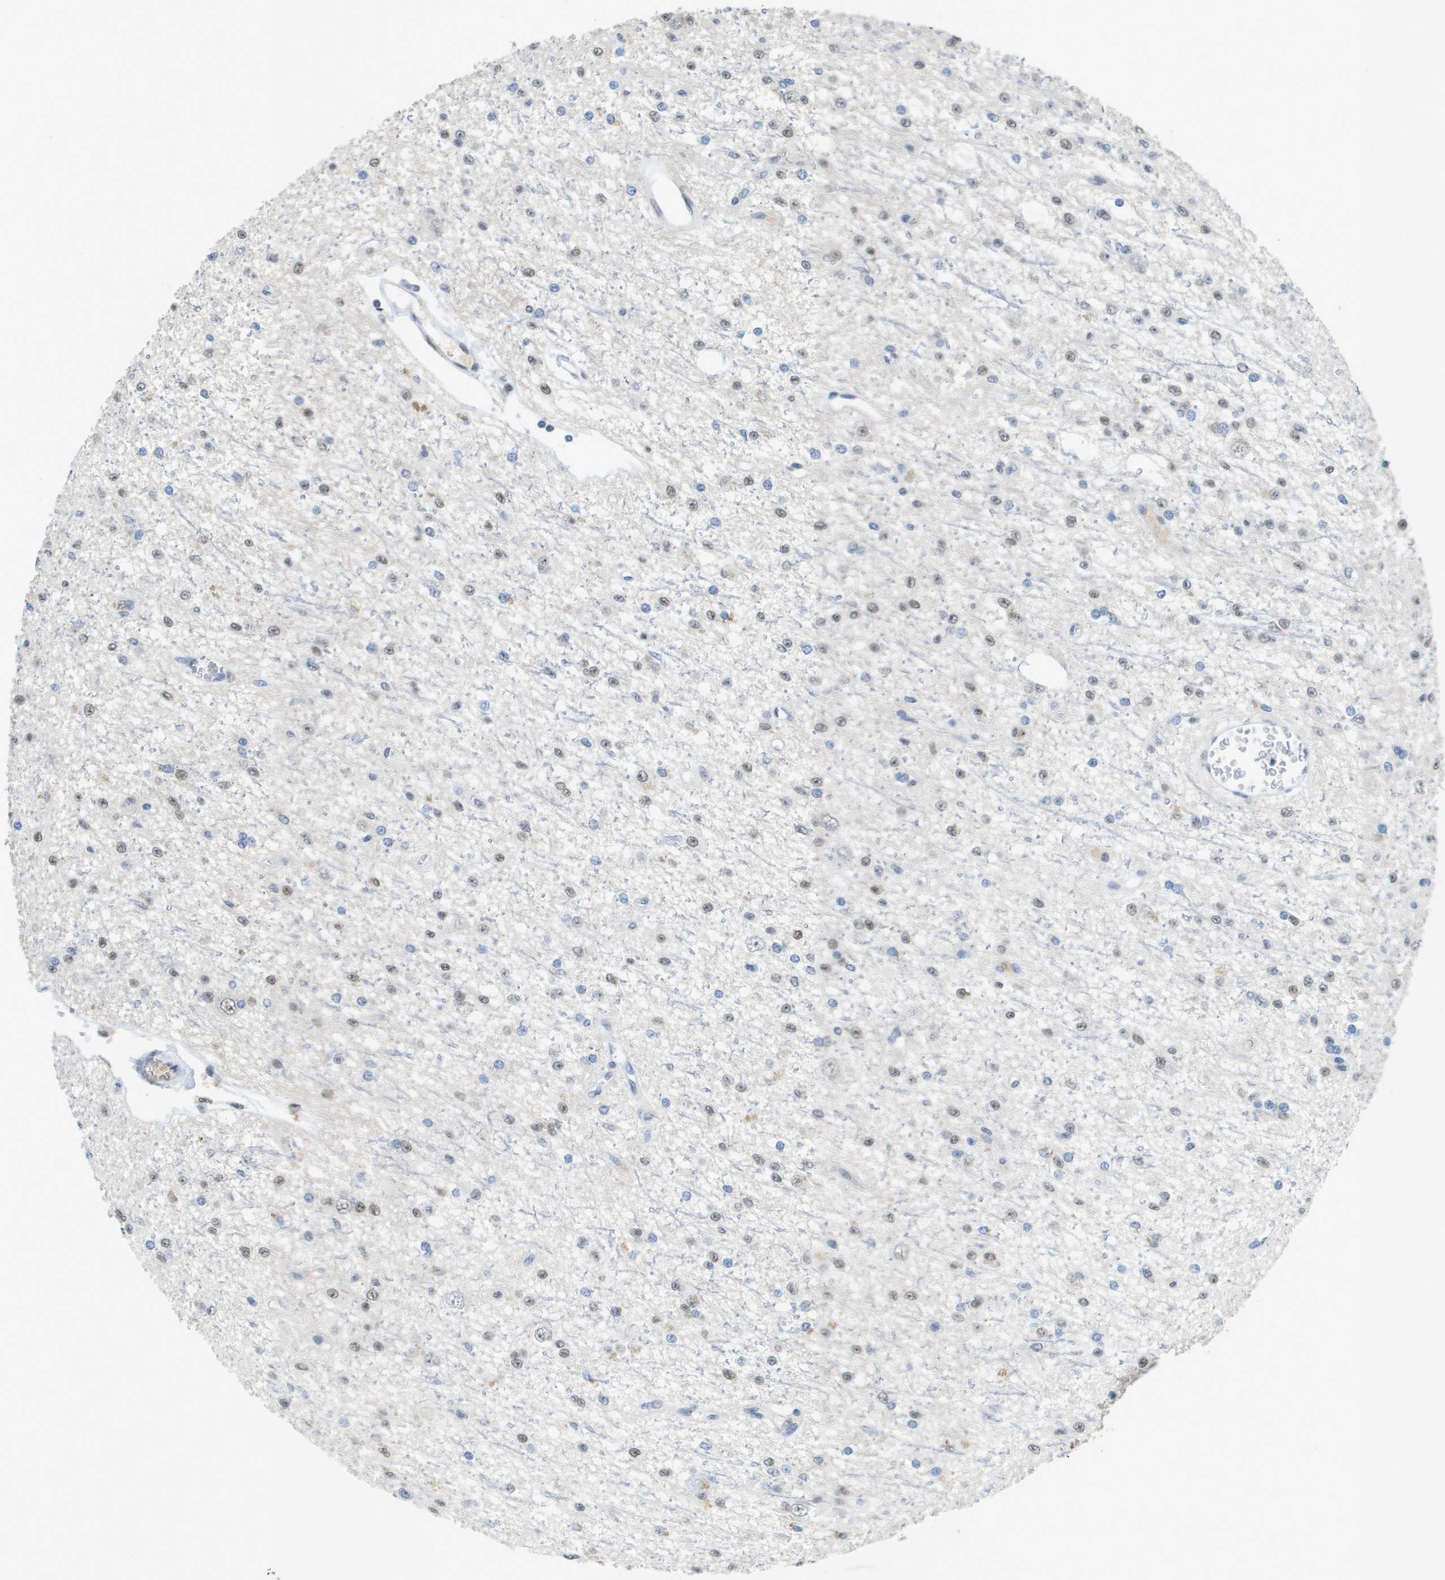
{"staining": {"intensity": "weak", "quantity": "25%-75%", "location": "nuclear"}, "tissue": "glioma", "cell_type": "Tumor cells", "image_type": "cancer", "snomed": [{"axis": "morphology", "description": "Glioma, malignant, Low grade"}, {"axis": "topography", "description": "Brain"}], "caption": "High-magnification brightfield microscopy of glioma stained with DAB (3,3'-diaminobenzidine) (brown) and counterstained with hematoxylin (blue). tumor cells exhibit weak nuclear positivity is identified in about25%-75% of cells.", "gene": "TP53RK", "patient": {"sex": "male", "age": 38}}